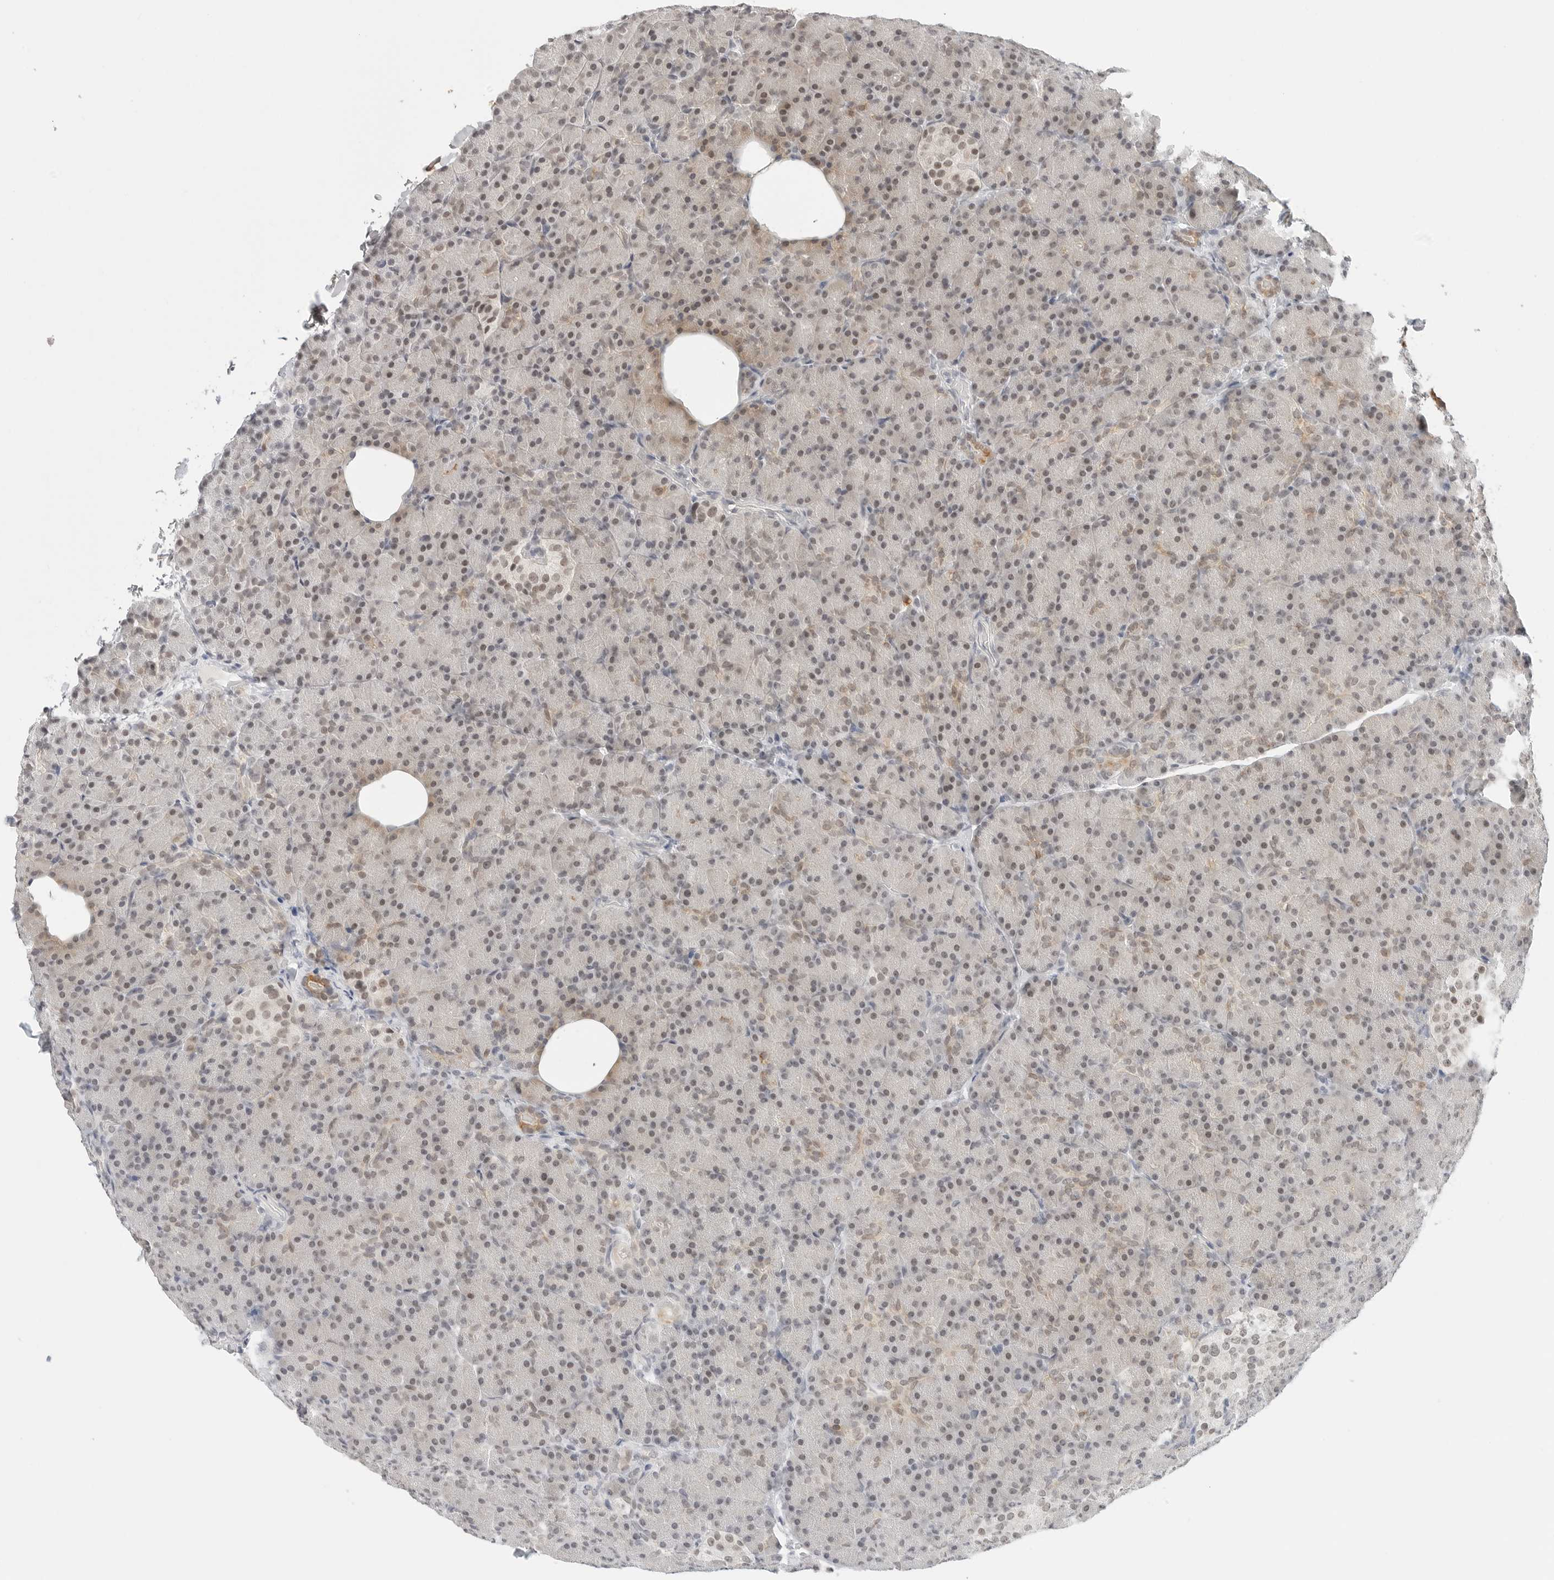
{"staining": {"intensity": "weak", "quantity": ">75%", "location": "nuclear"}, "tissue": "pancreas", "cell_type": "Exocrine glandular cells", "image_type": "normal", "snomed": [{"axis": "morphology", "description": "Normal tissue, NOS"}, {"axis": "topography", "description": "Pancreas"}], "caption": "High-magnification brightfield microscopy of unremarkable pancreas stained with DAB (brown) and counterstained with hematoxylin (blue). exocrine glandular cells exhibit weak nuclear positivity is seen in approximately>75% of cells. (DAB = brown stain, brightfield microscopy at high magnification).", "gene": "TSEN2", "patient": {"sex": "female", "age": 43}}